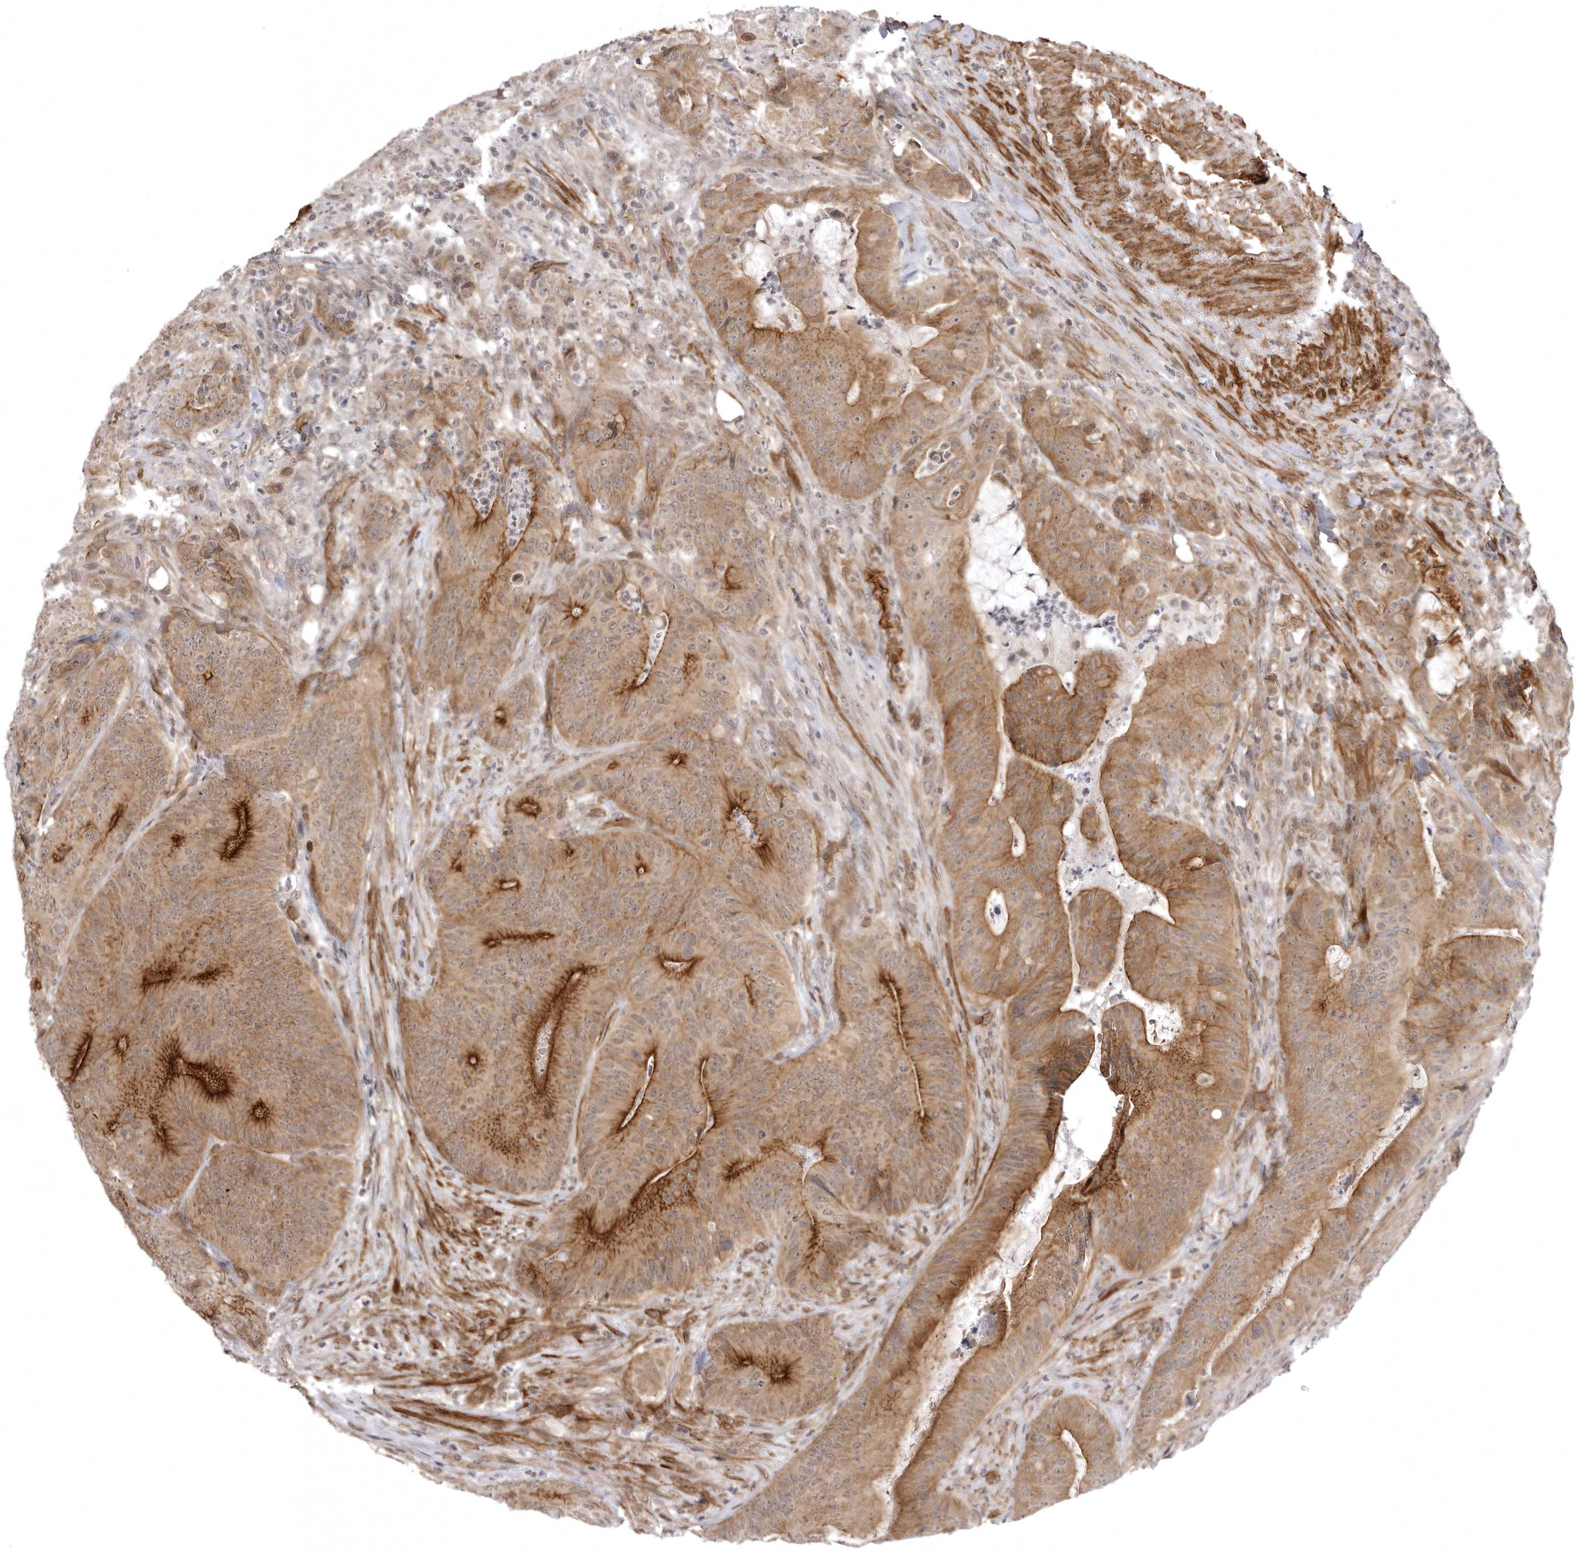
{"staining": {"intensity": "moderate", "quantity": "25%-75%", "location": "cytoplasmic/membranous"}, "tissue": "colorectal cancer", "cell_type": "Tumor cells", "image_type": "cancer", "snomed": [{"axis": "morphology", "description": "Normal tissue, NOS"}, {"axis": "topography", "description": "Colon"}], "caption": "DAB (3,3'-diaminobenzidine) immunohistochemical staining of human colorectal cancer exhibits moderate cytoplasmic/membranous protein expression in about 25%-75% of tumor cells.", "gene": "SORBS1", "patient": {"sex": "female", "age": 82}}